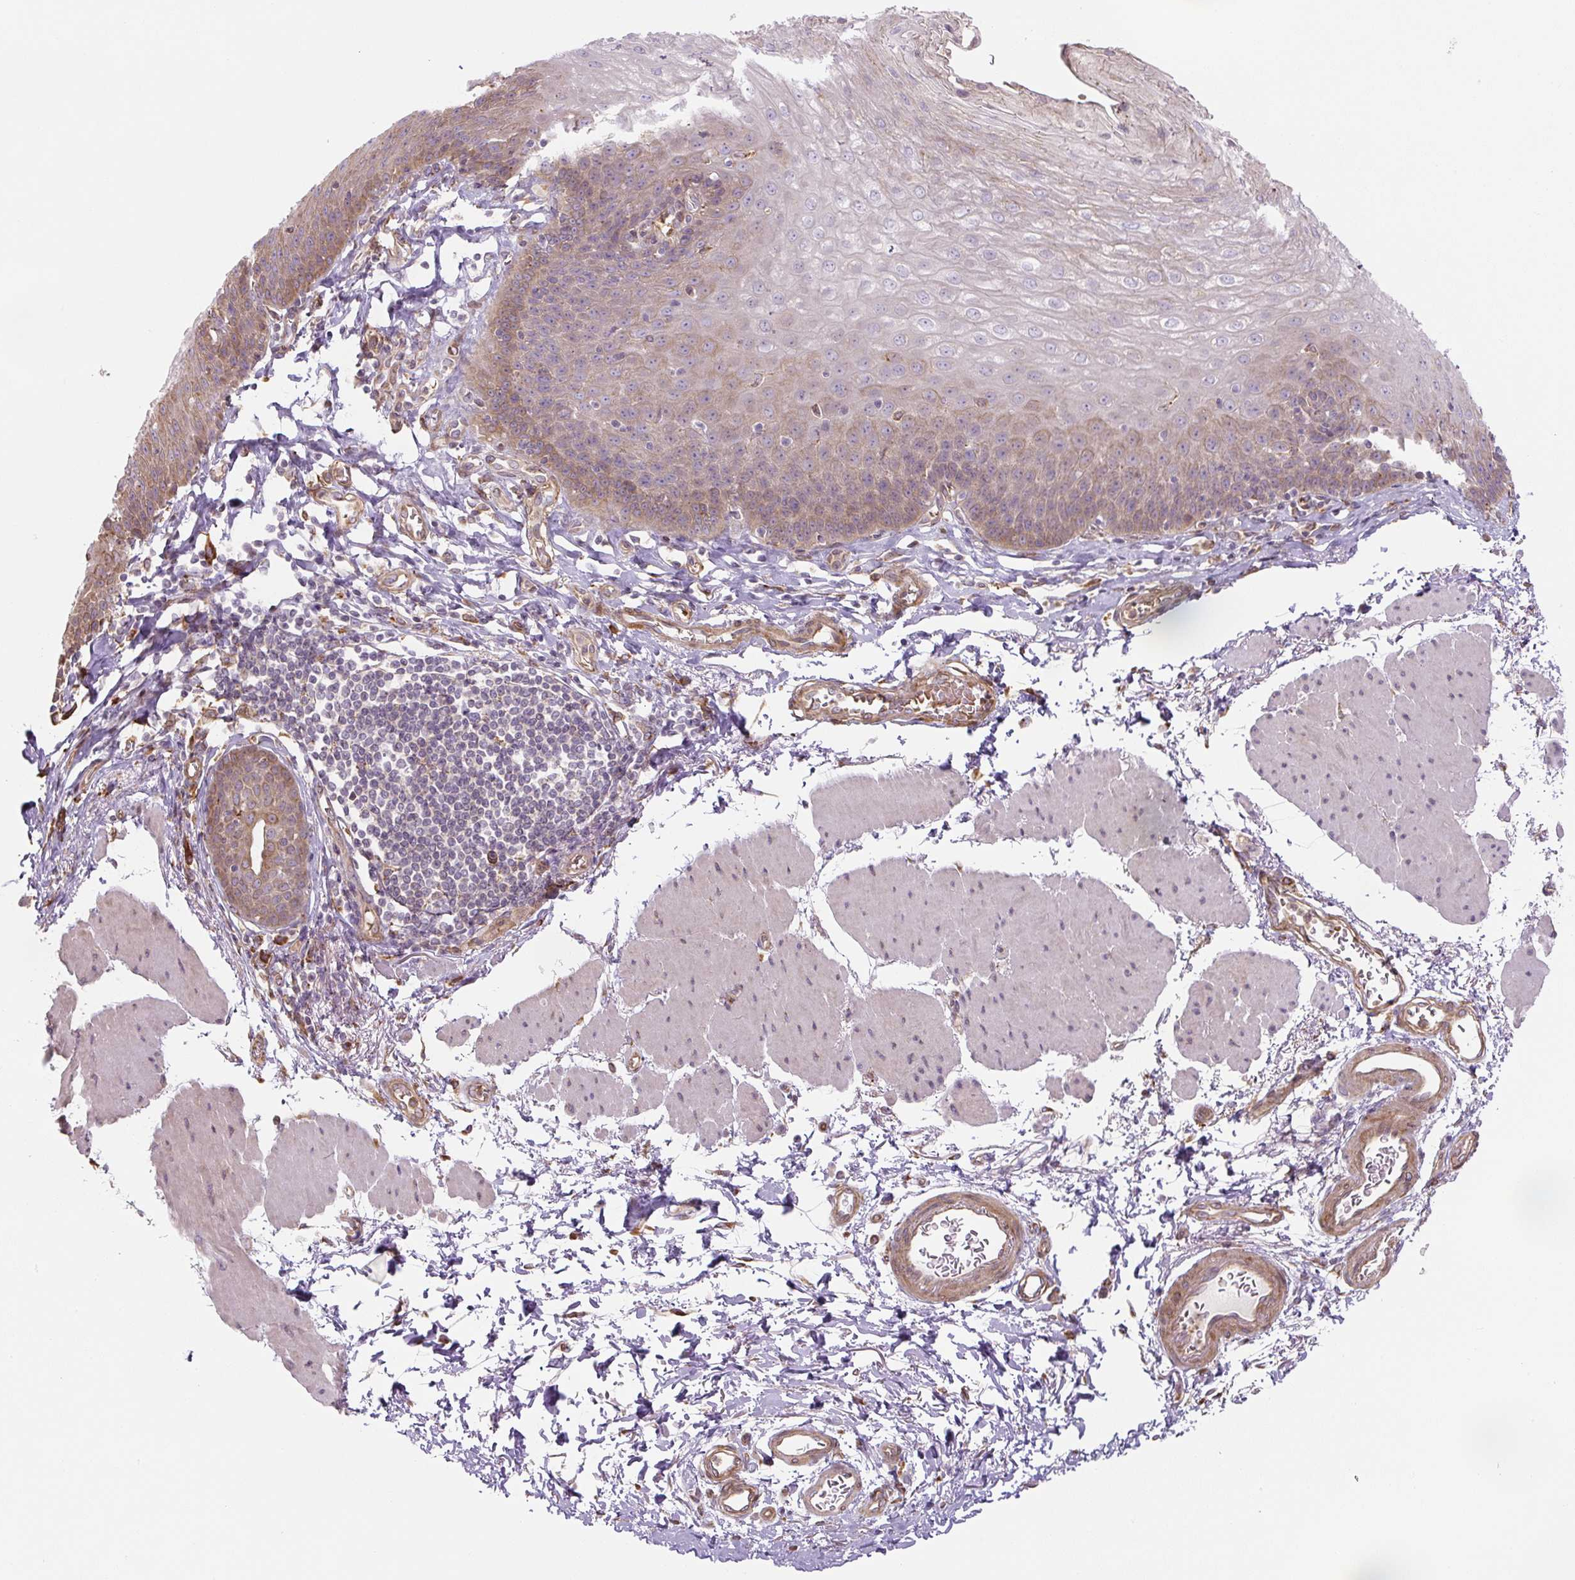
{"staining": {"intensity": "moderate", "quantity": "25%-75%", "location": "cytoplasmic/membranous"}, "tissue": "esophagus", "cell_type": "Squamous epithelial cells", "image_type": "normal", "snomed": [{"axis": "morphology", "description": "Normal tissue, NOS"}, {"axis": "topography", "description": "Esophagus"}], "caption": "Immunohistochemistry (IHC) of normal human esophagus exhibits medium levels of moderate cytoplasmic/membranous staining in about 25%-75% of squamous epithelial cells.", "gene": "RASA1", "patient": {"sex": "female", "age": 81}}